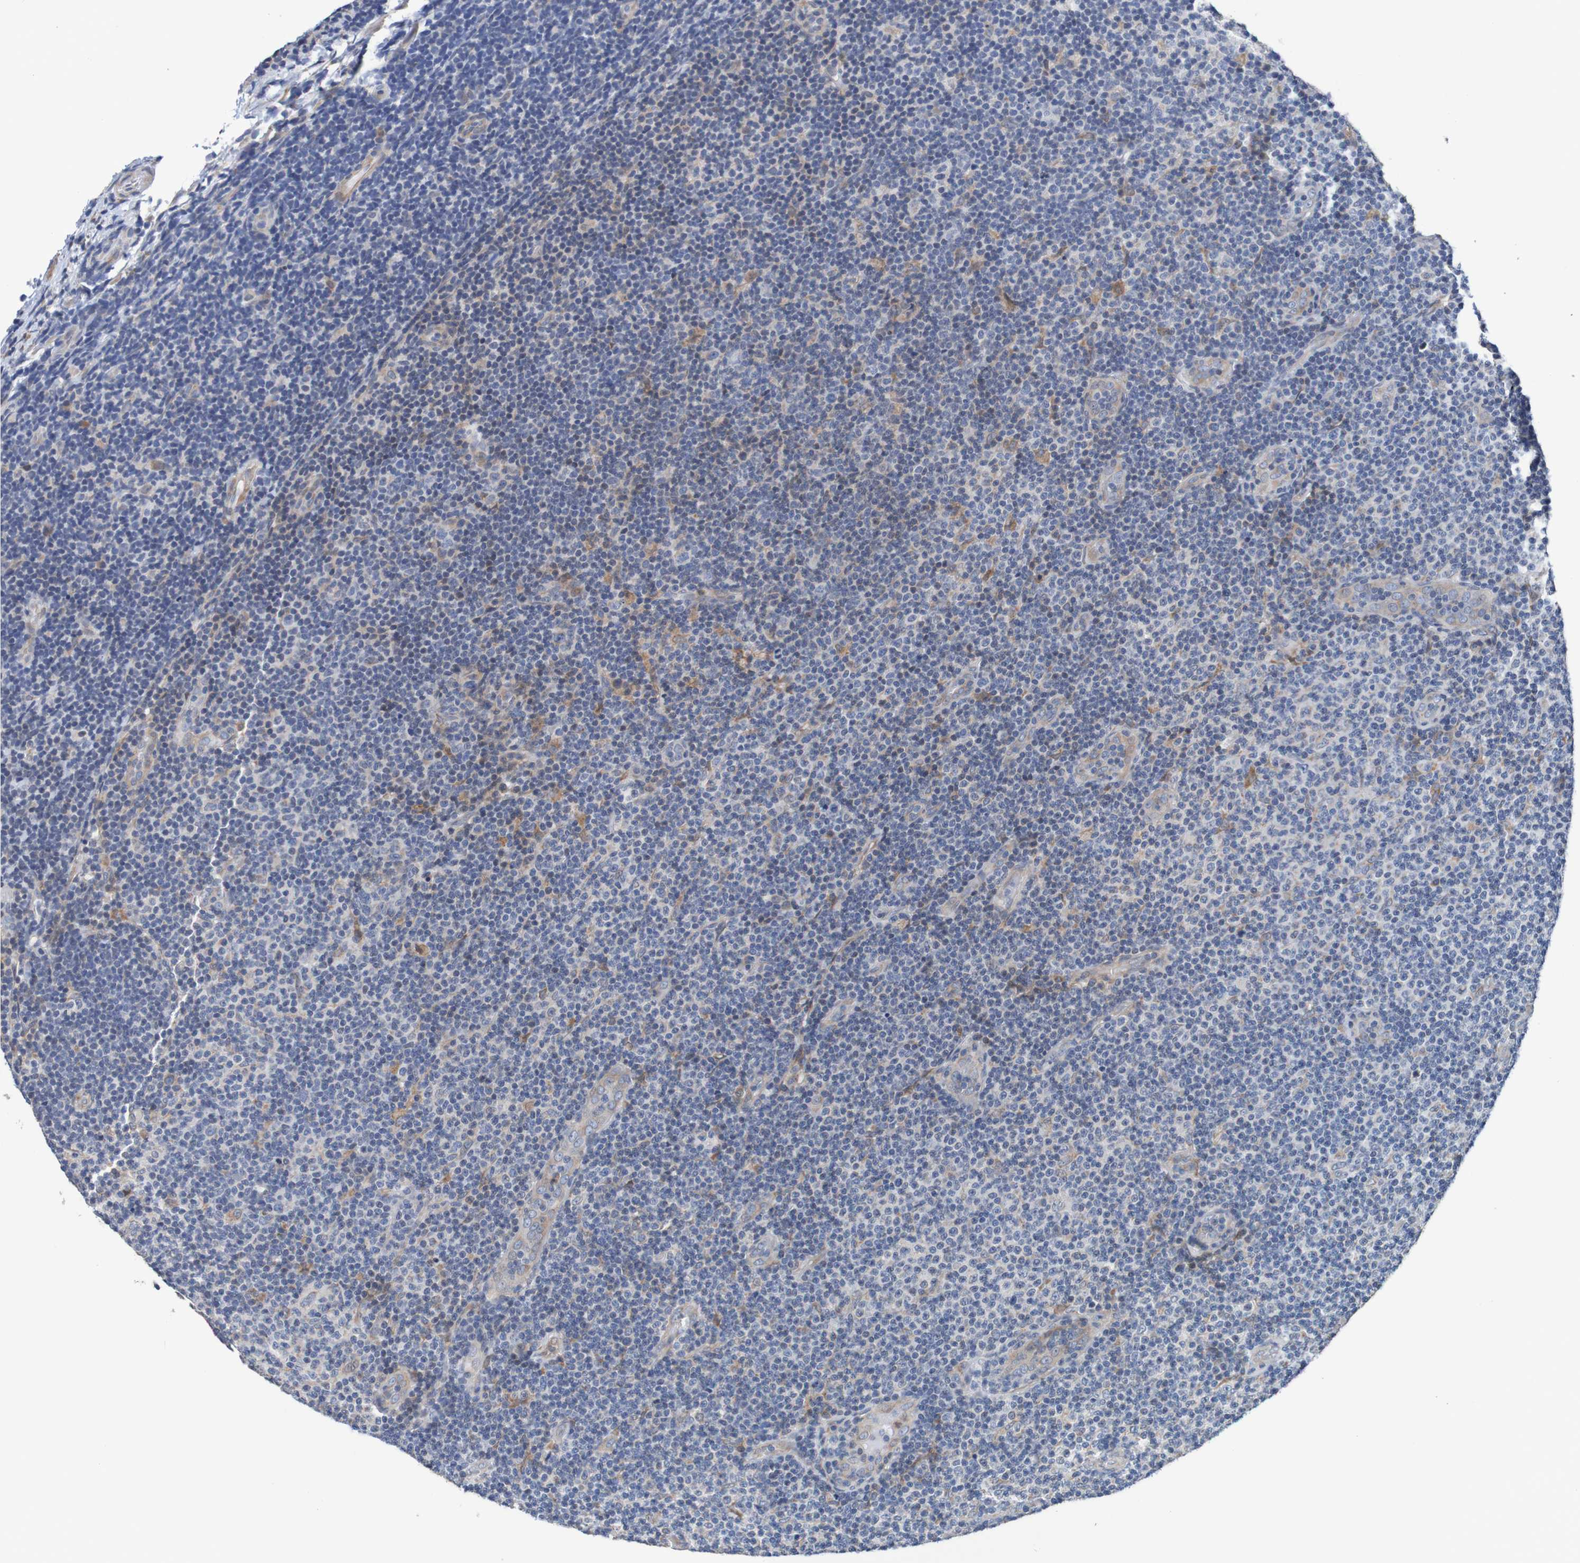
{"staining": {"intensity": "weak", "quantity": "<25%", "location": "cytoplasmic/membranous"}, "tissue": "lymphoma", "cell_type": "Tumor cells", "image_type": "cancer", "snomed": [{"axis": "morphology", "description": "Malignant lymphoma, non-Hodgkin's type, Low grade"}, {"axis": "topography", "description": "Lymph node"}], "caption": "High magnification brightfield microscopy of lymphoma stained with DAB (brown) and counterstained with hematoxylin (blue): tumor cells show no significant expression.", "gene": "FIBP", "patient": {"sex": "male", "age": 83}}